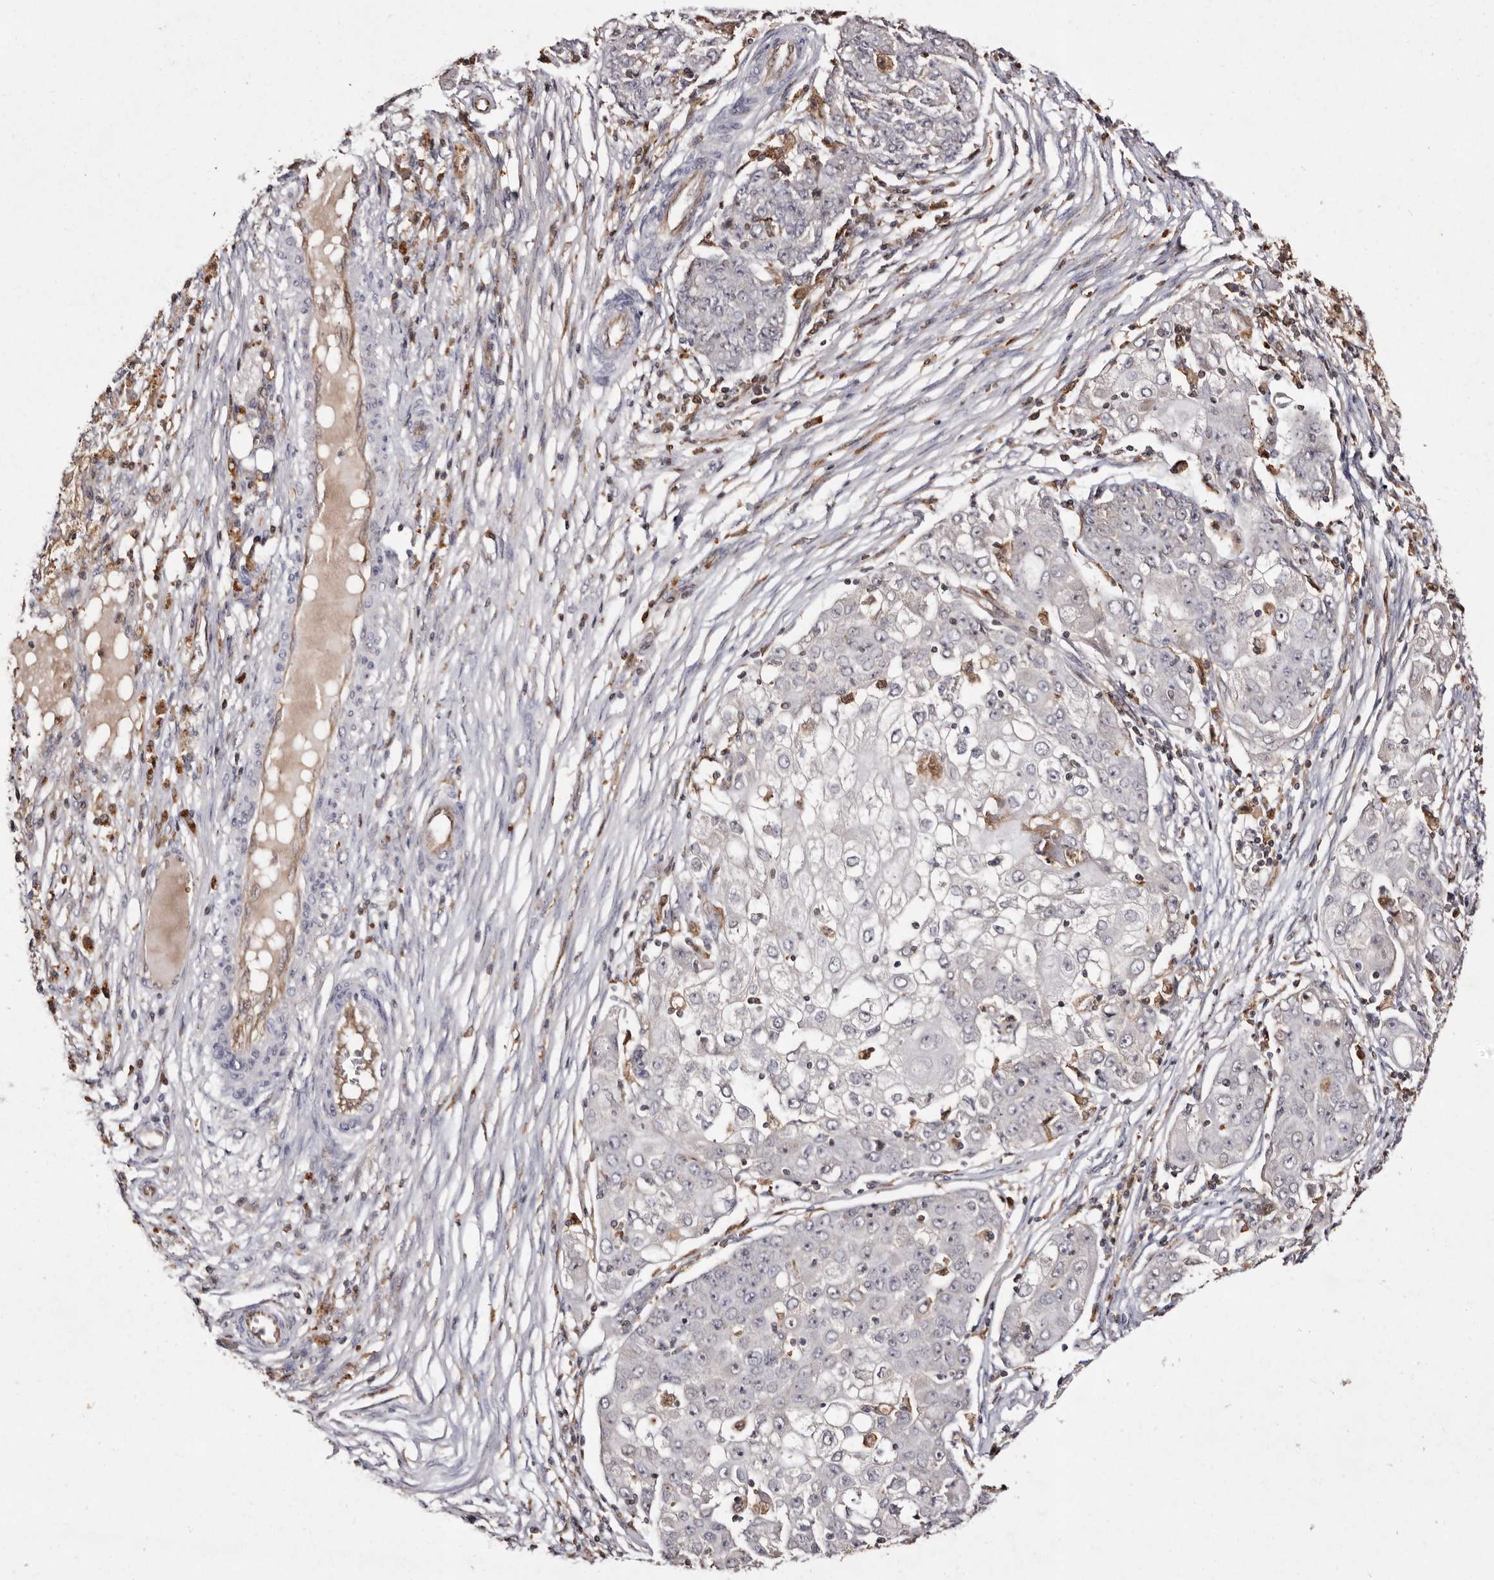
{"staining": {"intensity": "negative", "quantity": "none", "location": "none"}, "tissue": "ovarian cancer", "cell_type": "Tumor cells", "image_type": "cancer", "snomed": [{"axis": "morphology", "description": "Carcinoma, endometroid"}, {"axis": "topography", "description": "Ovary"}], "caption": "The micrograph displays no staining of tumor cells in ovarian cancer.", "gene": "GIMAP4", "patient": {"sex": "female", "age": 42}}